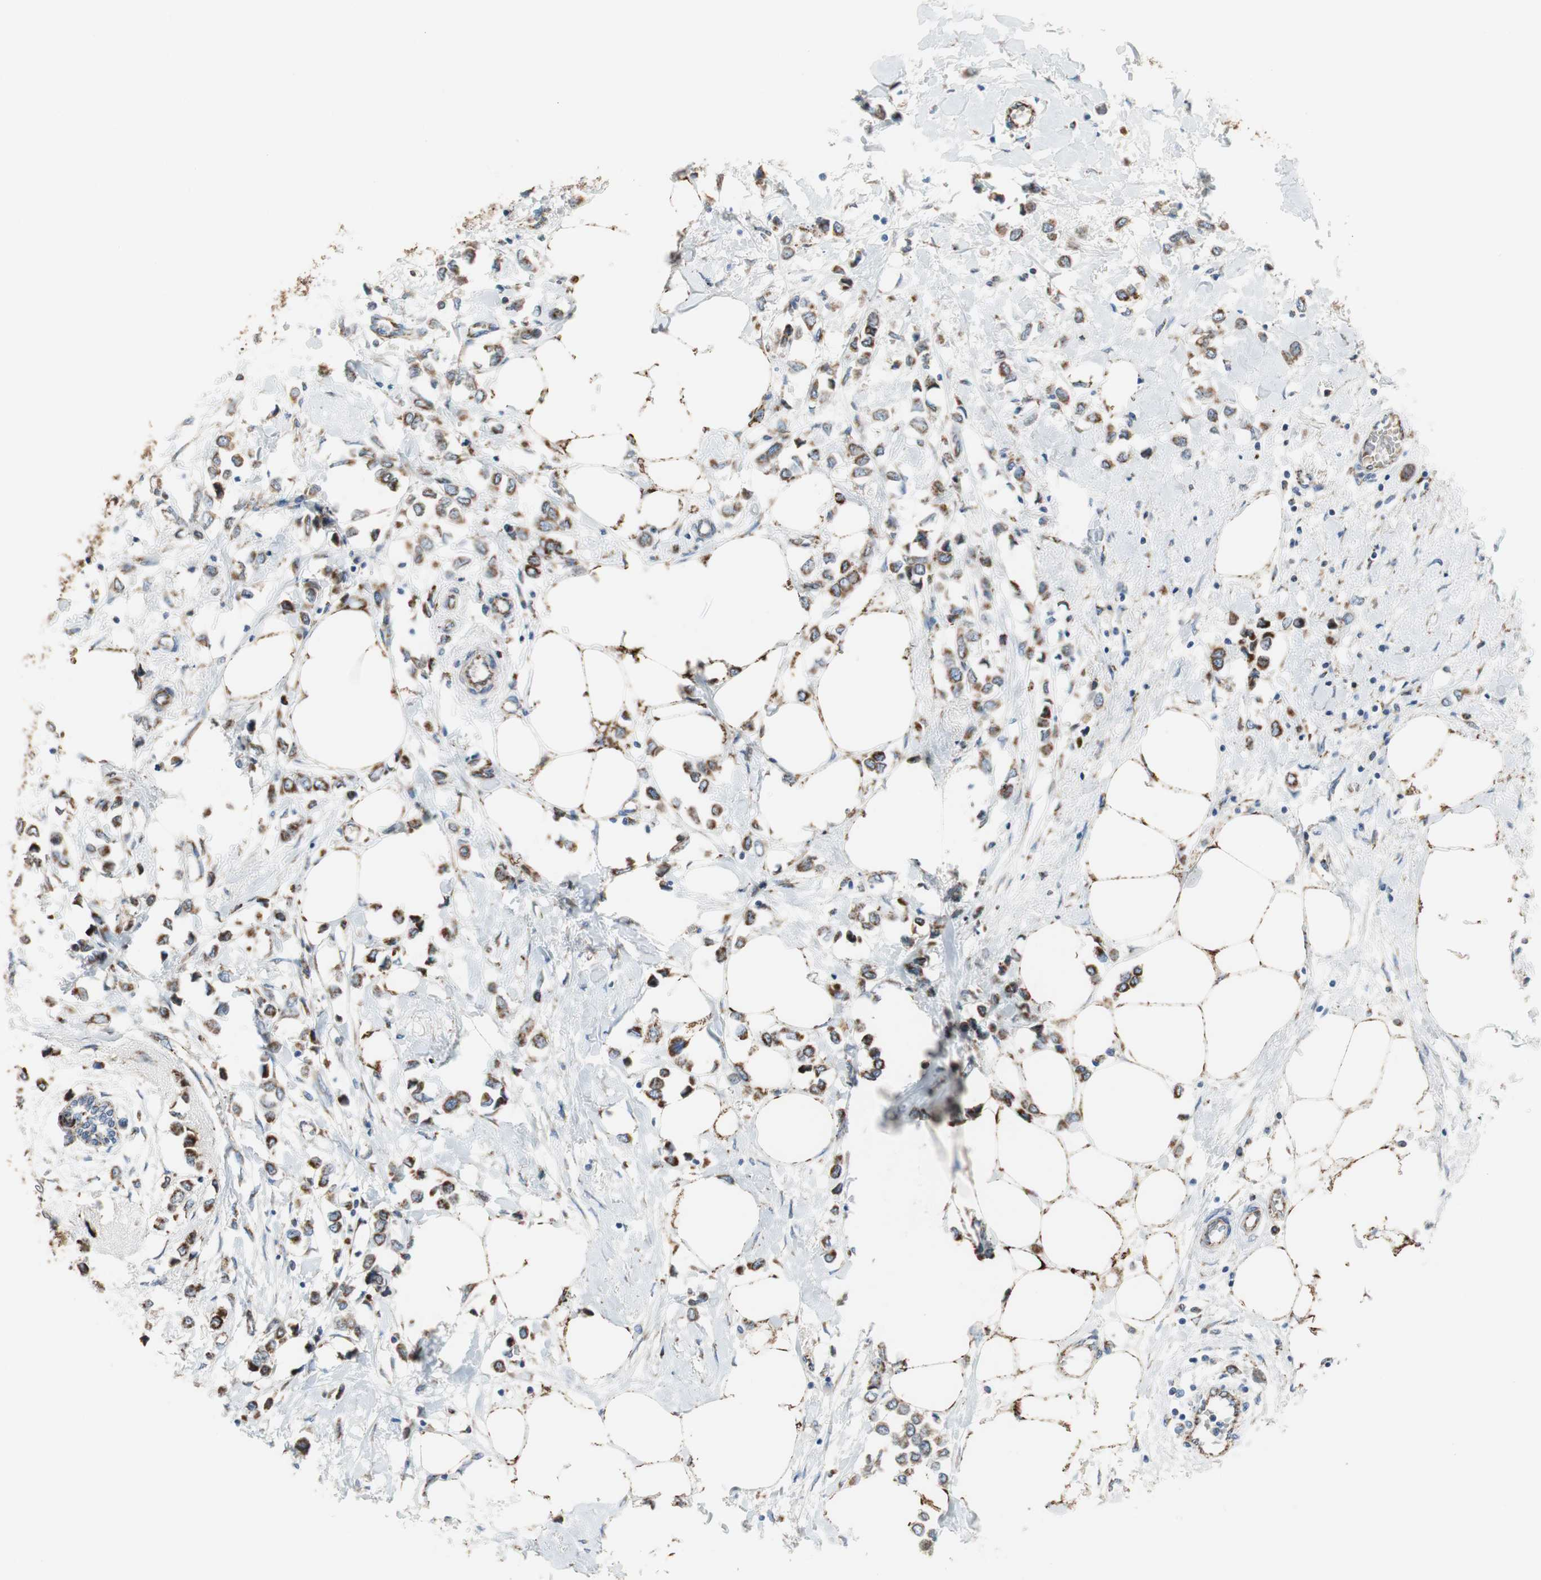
{"staining": {"intensity": "strong", "quantity": ">75%", "location": "cytoplasmic/membranous"}, "tissue": "breast cancer", "cell_type": "Tumor cells", "image_type": "cancer", "snomed": [{"axis": "morphology", "description": "Lobular carcinoma"}, {"axis": "topography", "description": "Breast"}], "caption": "The photomicrograph displays a brown stain indicating the presence of a protein in the cytoplasmic/membranous of tumor cells in breast cancer (lobular carcinoma).", "gene": "TST", "patient": {"sex": "female", "age": 51}}